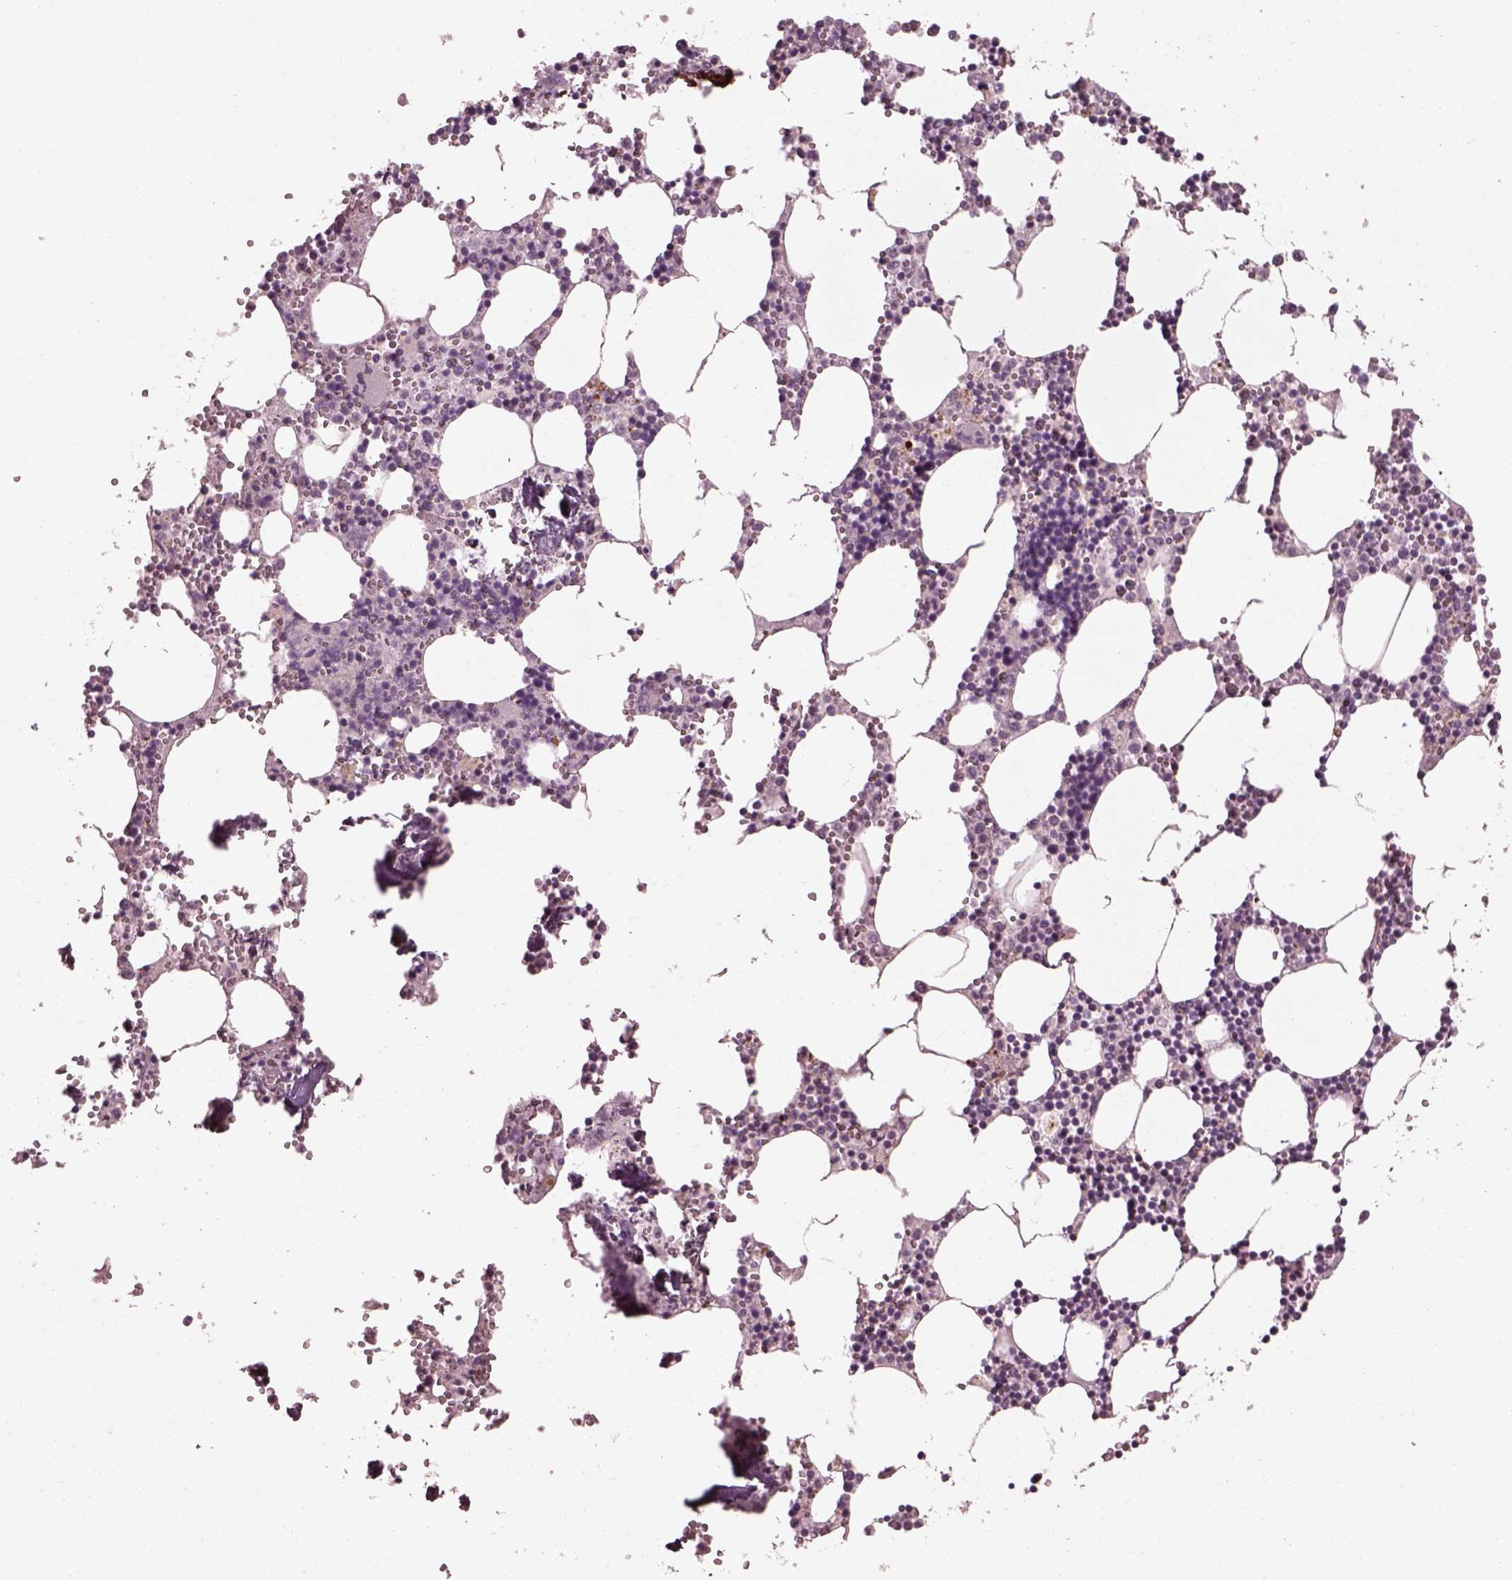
{"staining": {"intensity": "negative", "quantity": "none", "location": "none"}, "tissue": "bone marrow", "cell_type": "Hematopoietic cells", "image_type": "normal", "snomed": [{"axis": "morphology", "description": "Normal tissue, NOS"}, {"axis": "topography", "description": "Bone marrow"}], "caption": "A histopathology image of bone marrow stained for a protein shows no brown staining in hematopoietic cells. Brightfield microscopy of immunohistochemistry stained with DAB (brown) and hematoxylin (blue), captured at high magnification.", "gene": "EFEMP1", "patient": {"sex": "male", "age": 54}}